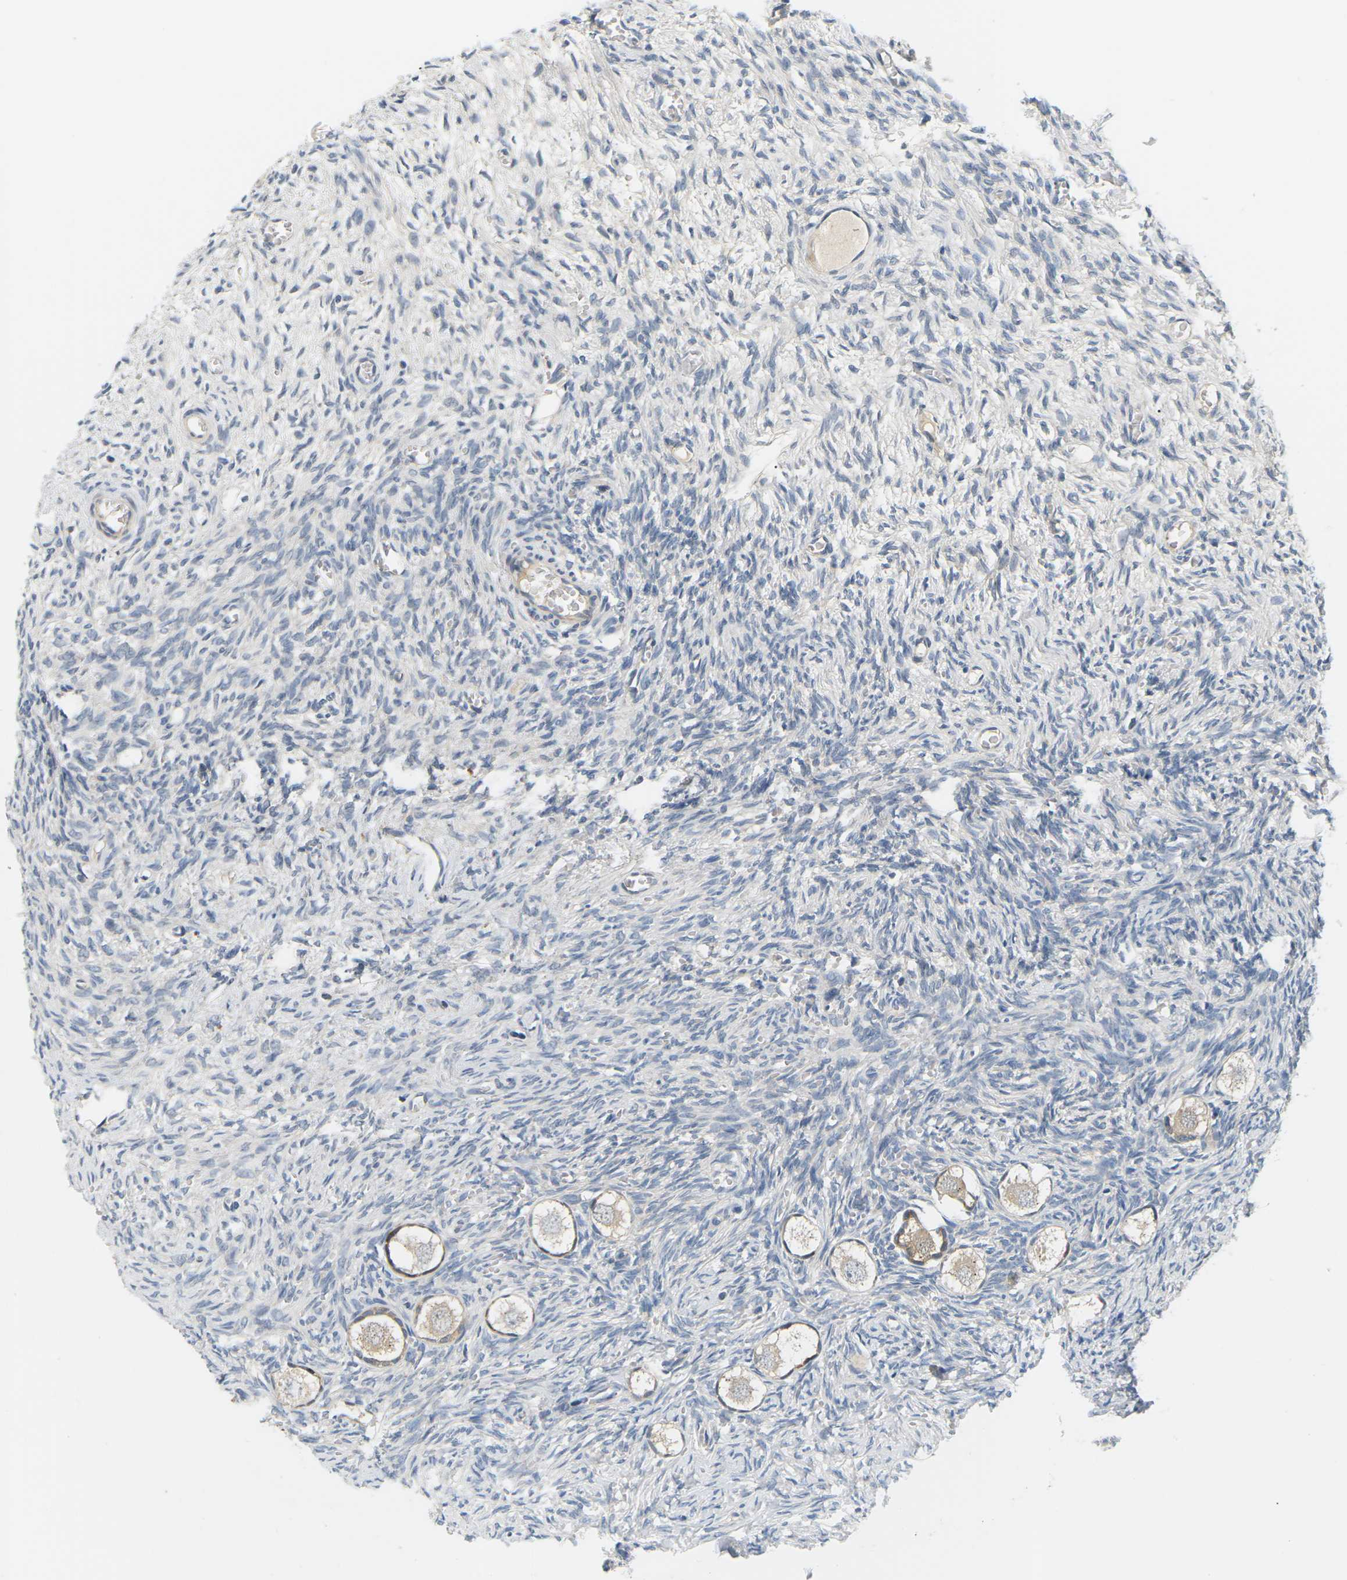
{"staining": {"intensity": "weak", "quantity": "25%-75%", "location": "cytoplasmic/membranous"}, "tissue": "ovary", "cell_type": "Follicle cells", "image_type": "normal", "snomed": [{"axis": "morphology", "description": "Normal tissue, NOS"}, {"axis": "topography", "description": "Ovary"}], "caption": "Brown immunohistochemical staining in benign human ovary reveals weak cytoplasmic/membranous staining in approximately 25%-75% of follicle cells. (Brightfield microscopy of DAB IHC at high magnification).", "gene": "EVA1C", "patient": {"sex": "female", "age": 27}}